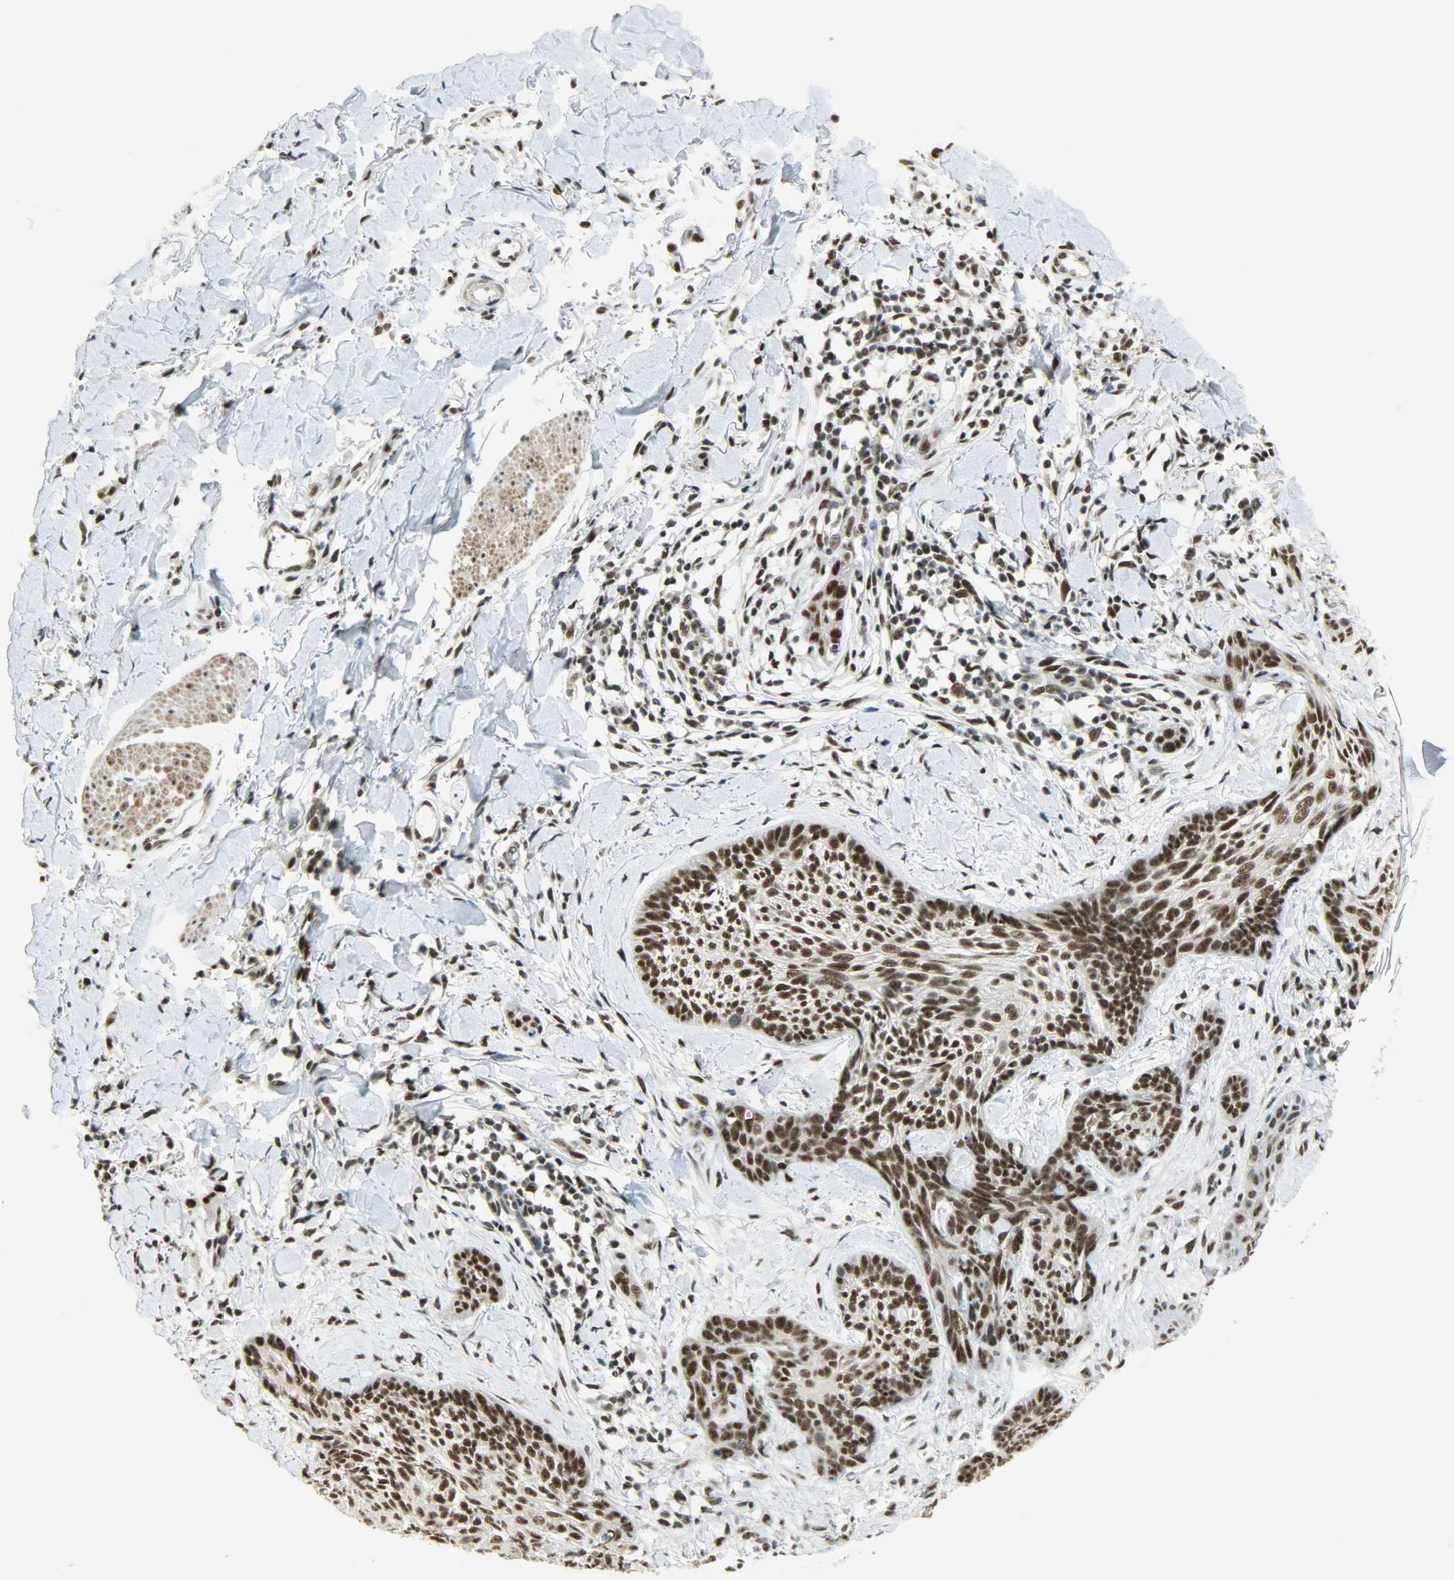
{"staining": {"intensity": "strong", "quantity": ">75%", "location": "nuclear"}, "tissue": "skin cancer", "cell_type": "Tumor cells", "image_type": "cancer", "snomed": [{"axis": "morphology", "description": "Normal tissue, NOS"}, {"axis": "morphology", "description": "Basal cell carcinoma"}, {"axis": "topography", "description": "Skin"}], "caption": "An image of skin cancer stained for a protein demonstrates strong nuclear brown staining in tumor cells. Ihc stains the protein in brown and the nuclei are stained blue.", "gene": "SUGP1", "patient": {"sex": "male", "age": 71}}